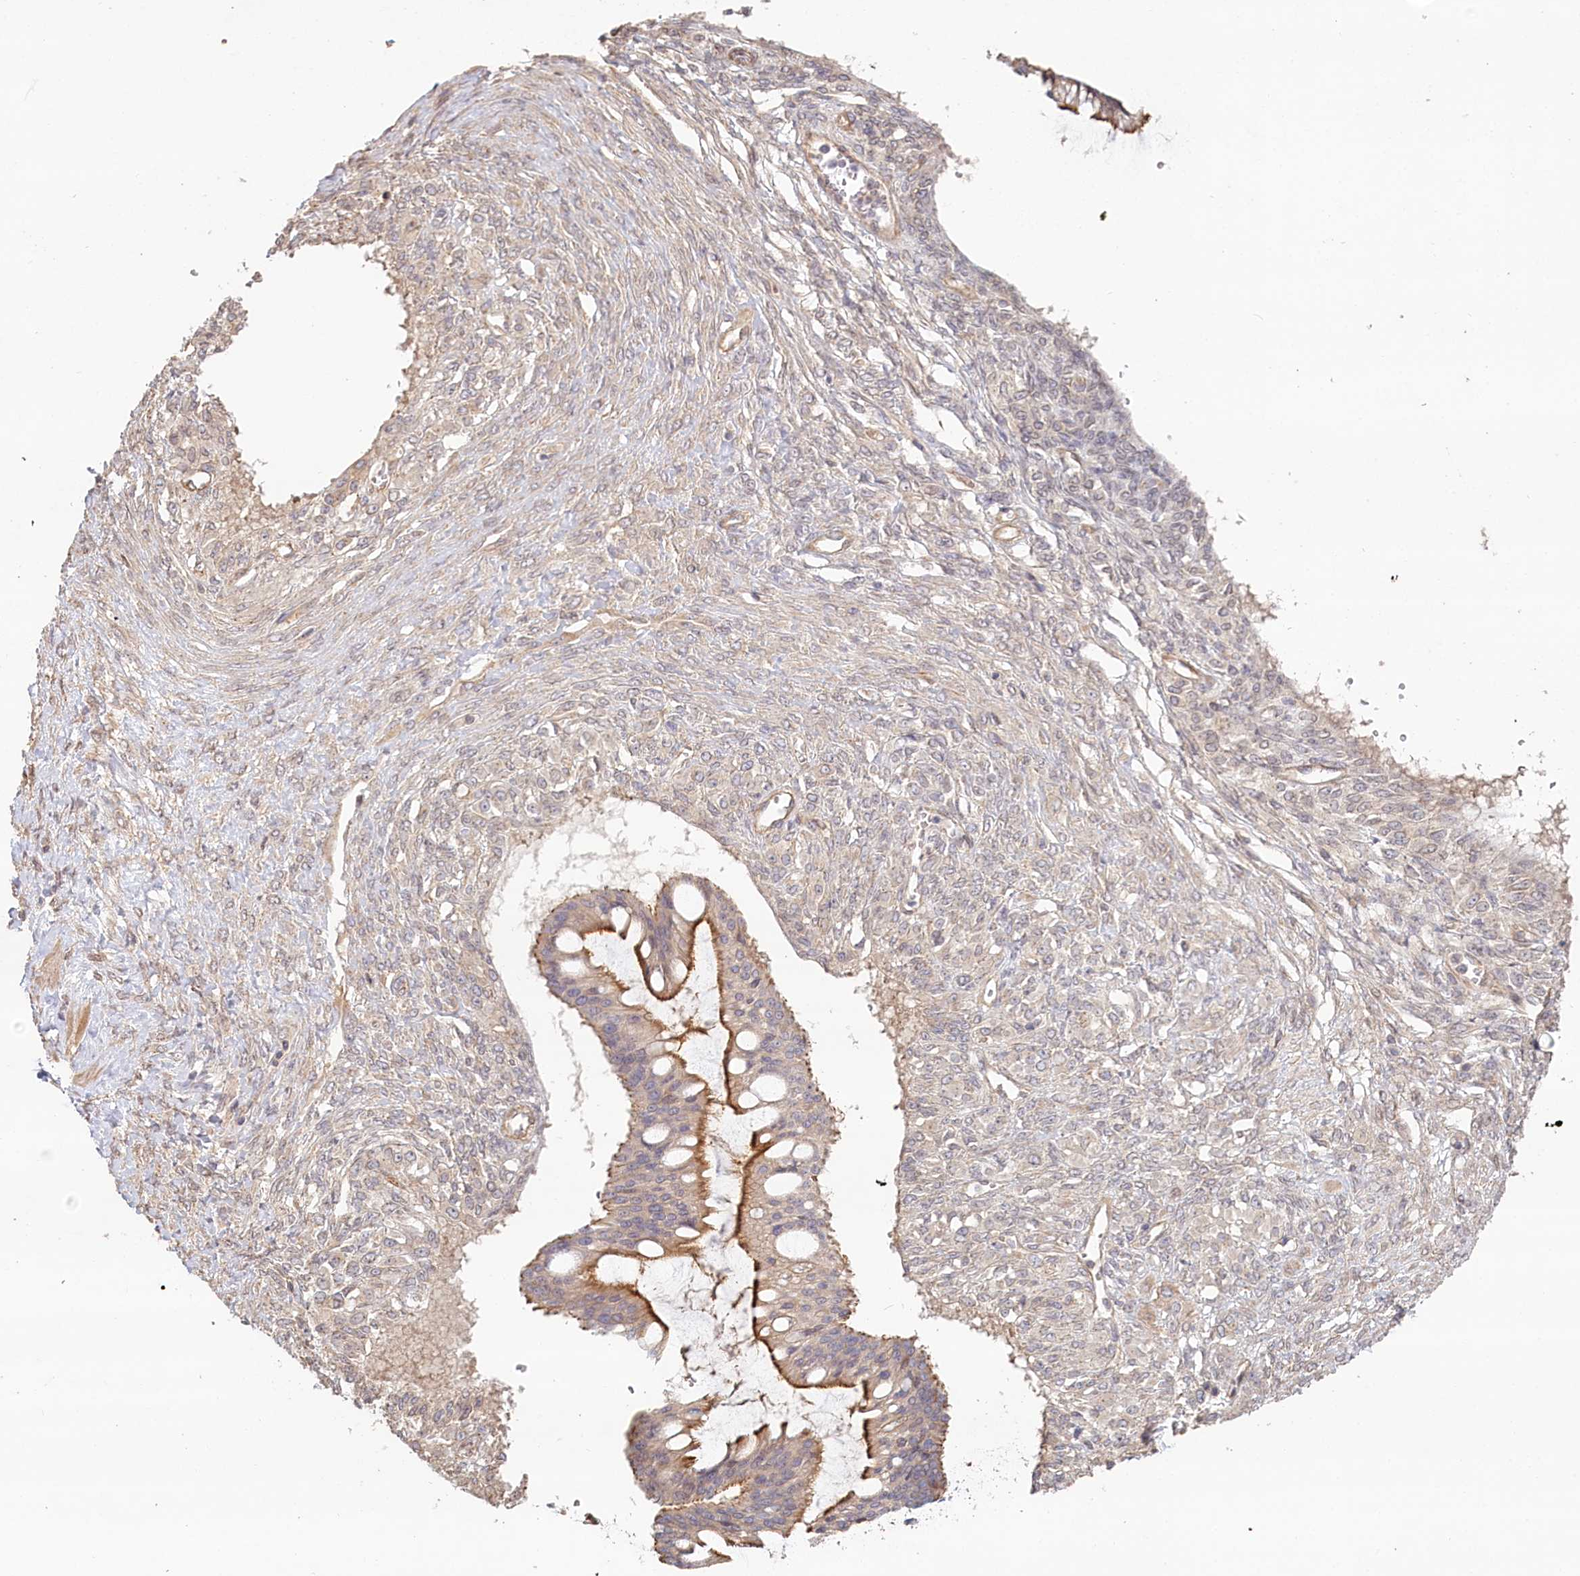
{"staining": {"intensity": "strong", "quantity": "25%-75%", "location": "cytoplasmic/membranous"}, "tissue": "ovarian cancer", "cell_type": "Tumor cells", "image_type": "cancer", "snomed": [{"axis": "morphology", "description": "Cystadenocarcinoma, mucinous, NOS"}, {"axis": "topography", "description": "Ovary"}], "caption": "Strong cytoplasmic/membranous protein staining is identified in about 25%-75% of tumor cells in ovarian cancer (mucinous cystadenocarcinoma).", "gene": "TCHP", "patient": {"sex": "female", "age": 73}}